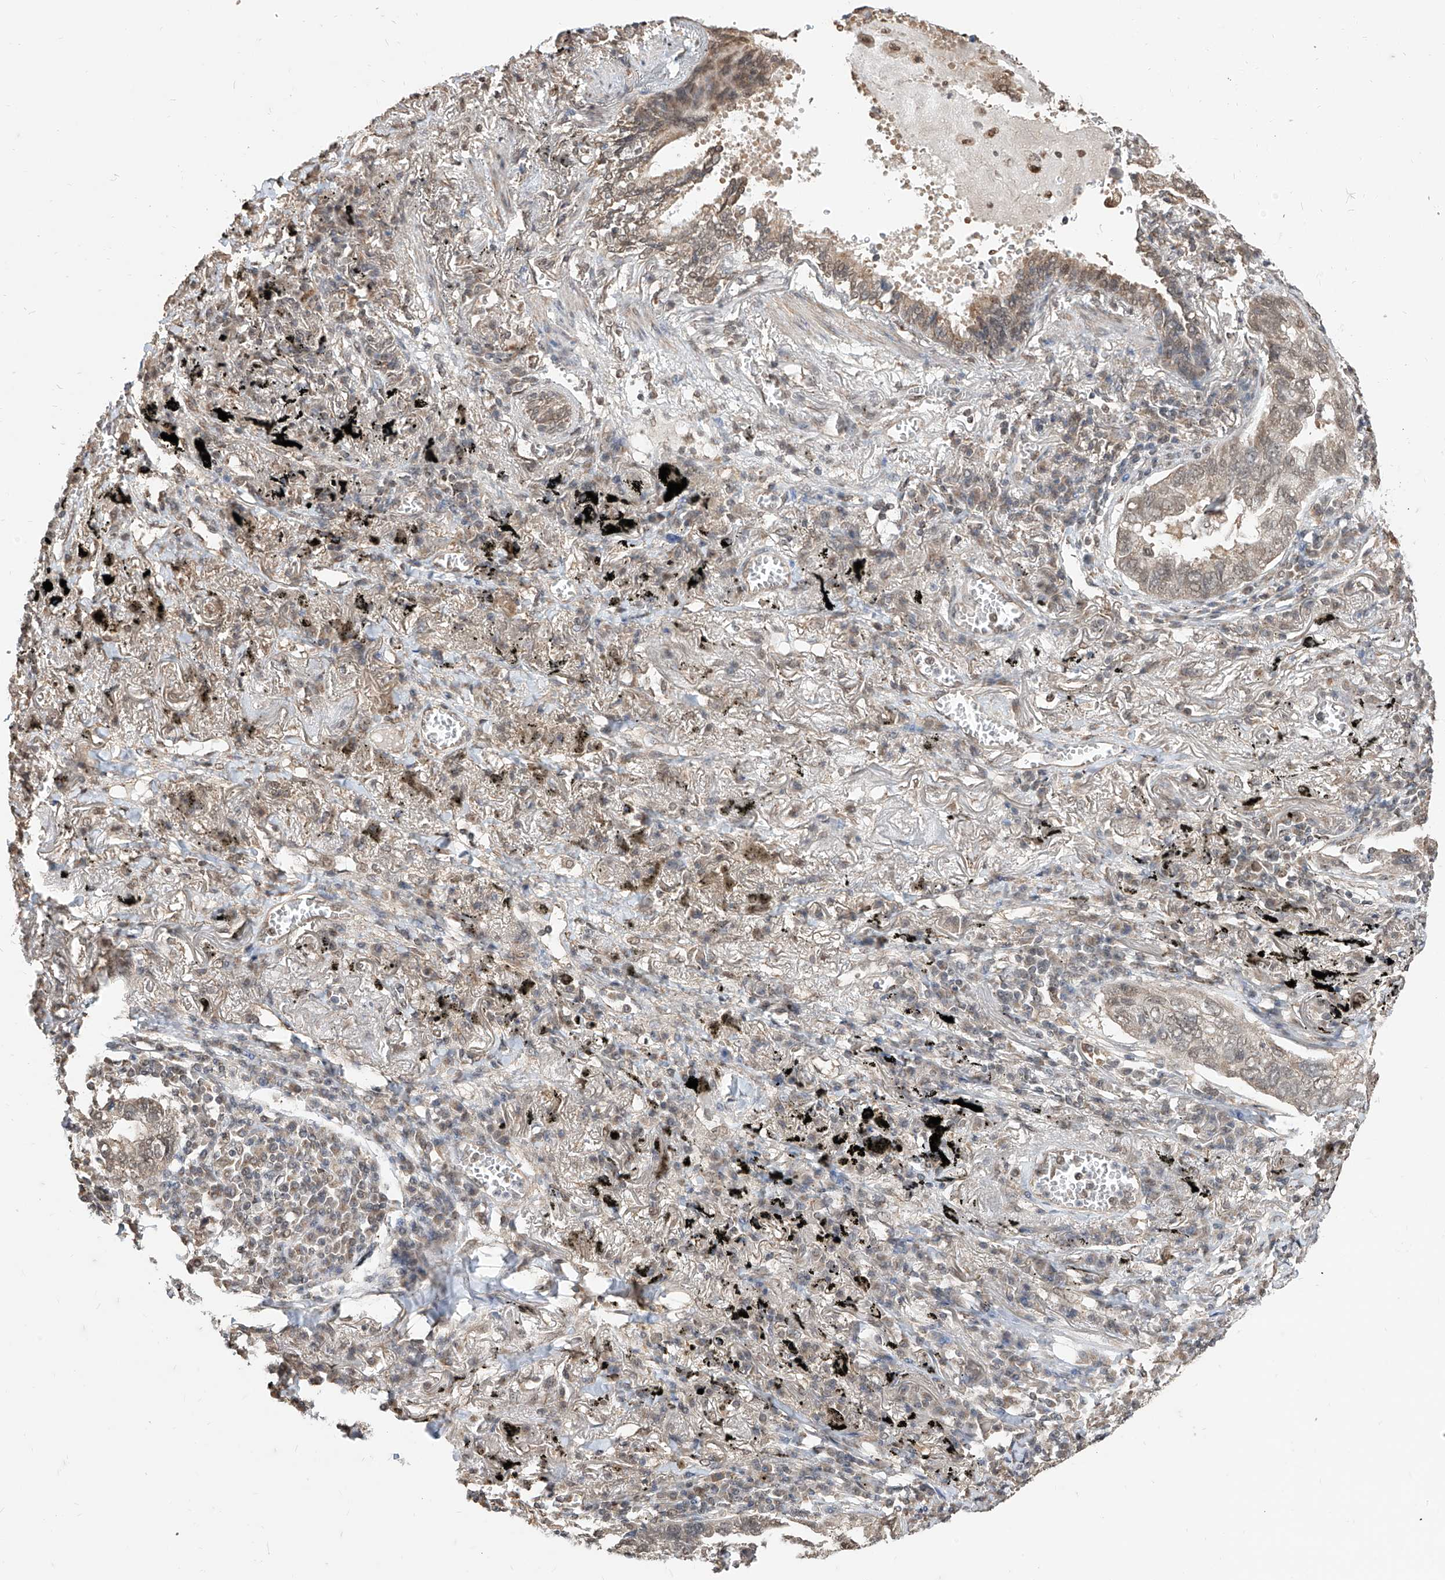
{"staining": {"intensity": "weak", "quantity": "<25%", "location": "cytoplasmic/membranous"}, "tissue": "lung cancer", "cell_type": "Tumor cells", "image_type": "cancer", "snomed": [{"axis": "morphology", "description": "Adenocarcinoma, NOS"}, {"axis": "topography", "description": "Lung"}], "caption": "High magnification brightfield microscopy of lung adenocarcinoma stained with DAB (3,3'-diaminobenzidine) (brown) and counterstained with hematoxylin (blue): tumor cells show no significant expression.", "gene": "C8orf82", "patient": {"sex": "male", "age": 65}}